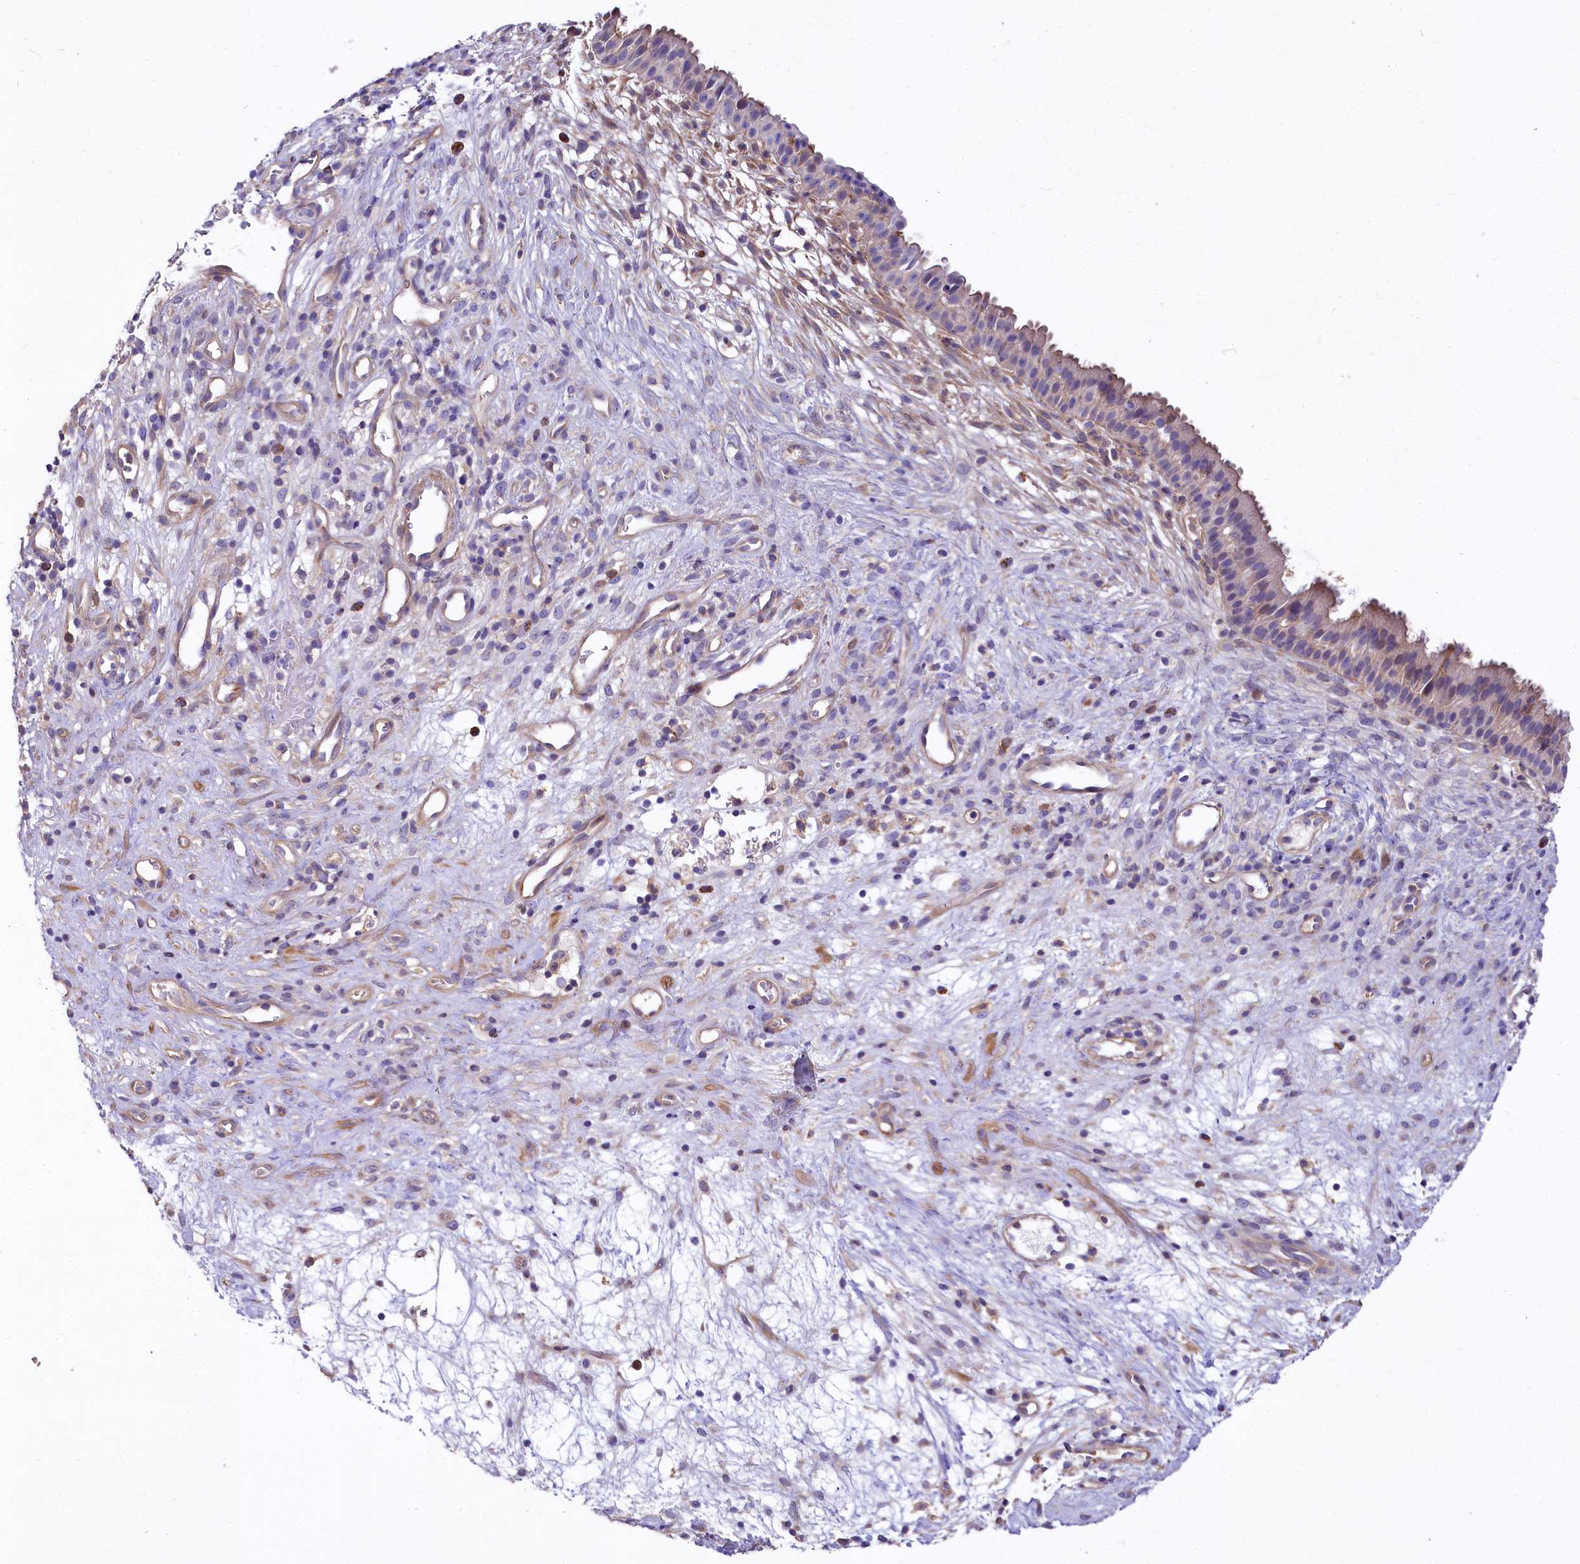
{"staining": {"intensity": "moderate", "quantity": "<25%", "location": "cytoplasmic/membranous"}, "tissue": "nasopharynx", "cell_type": "Respiratory epithelial cells", "image_type": "normal", "snomed": [{"axis": "morphology", "description": "Normal tissue, NOS"}, {"axis": "topography", "description": "Nasopharynx"}], "caption": "IHC staining of benign nasopharynx, which displays low levels of moderate cytoplasmic/membranous expression in about <25% of respiratory epithelial cells indicating moderate cytoplasmic/membranous protein expression. The staining was performed using DAB (brown) for protein detection and nuclei were counterstained in hematoxylin (blue).", "gene": "FCHSD2", "patient": {"sex": "male", "age": 22}}